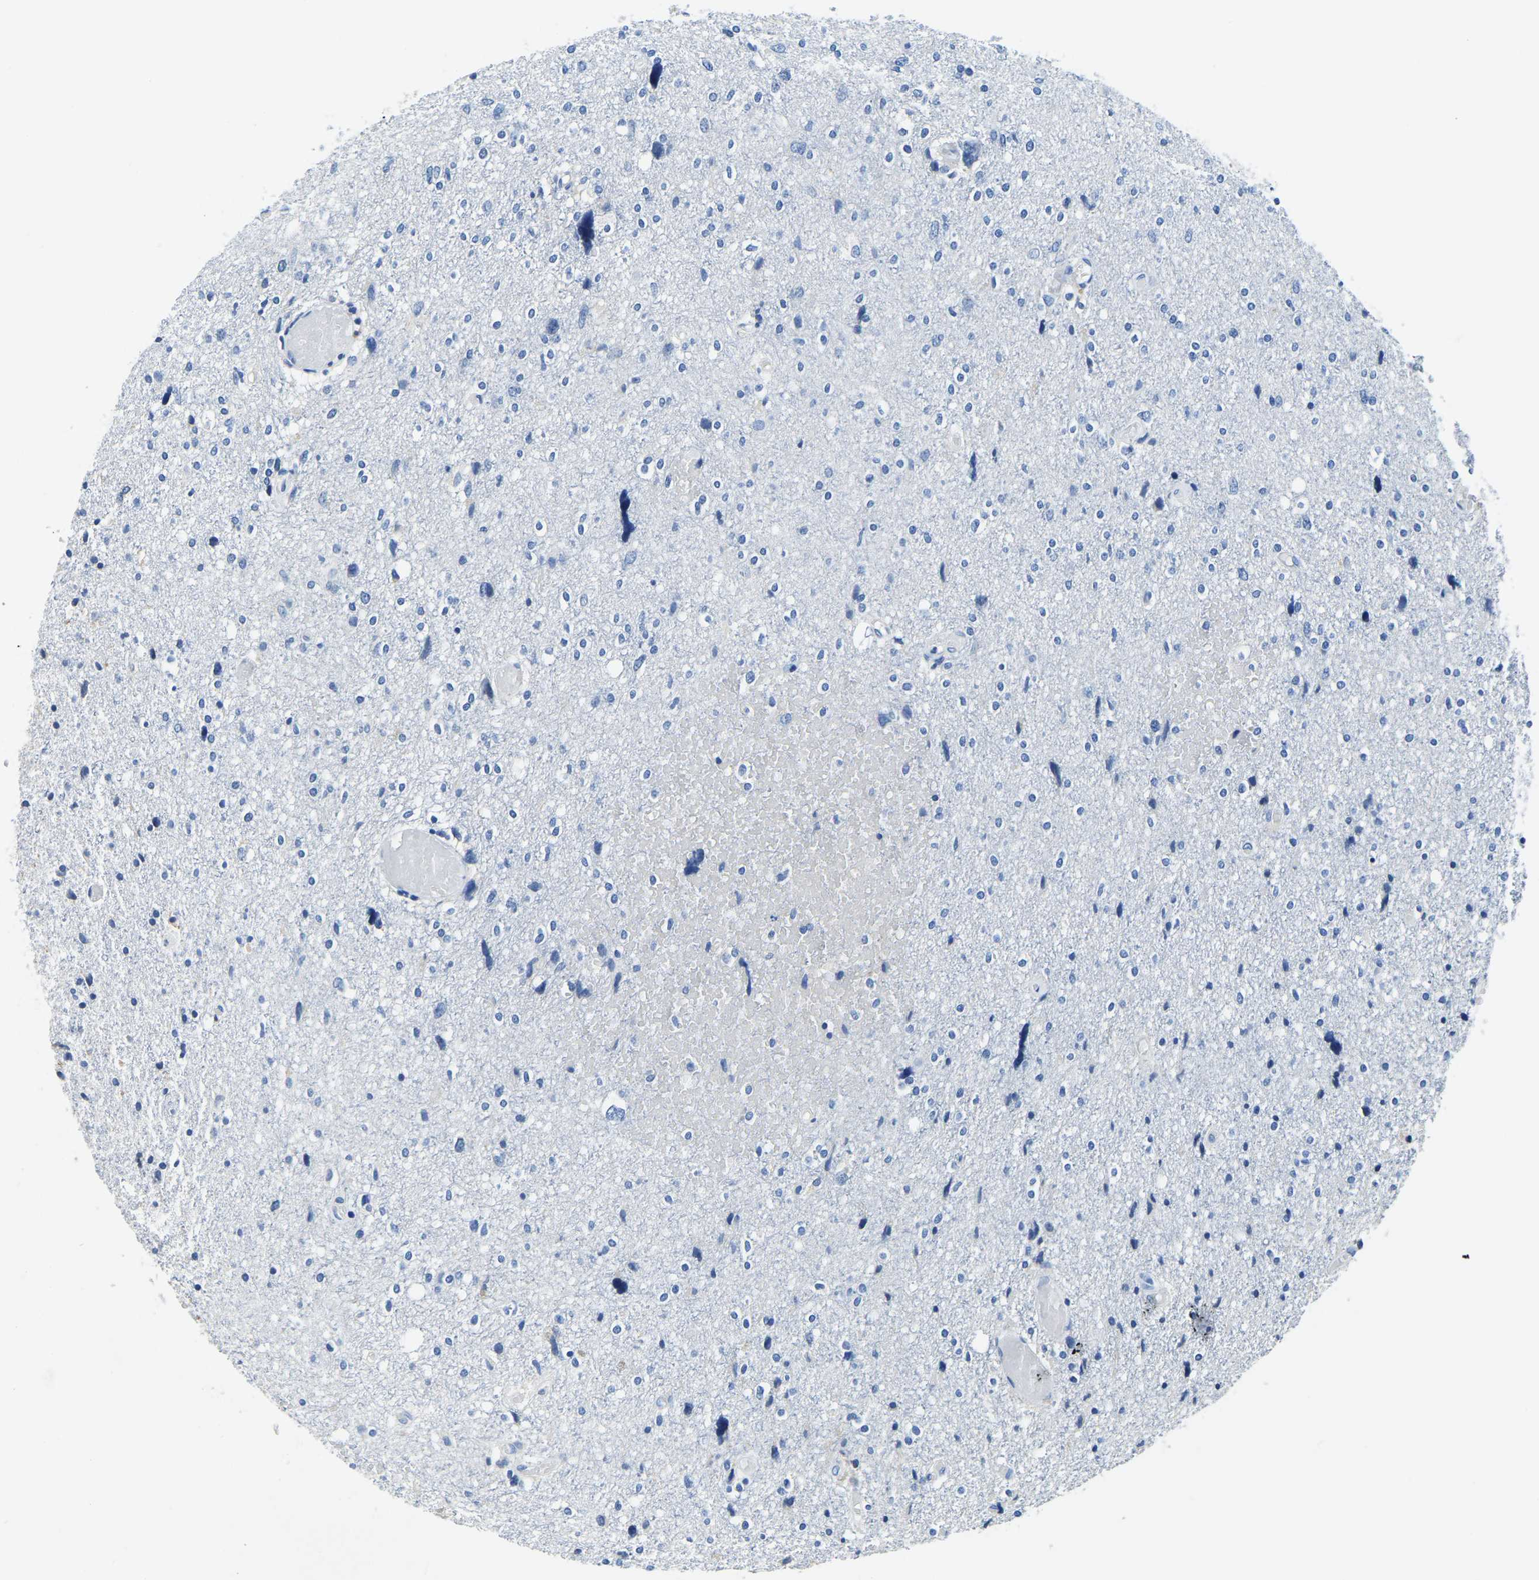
{"staining": {"intensity": "negative", "quantity": "none", "location": "none"}, "tissue": "glioma", "cell_type": "Tumor cells", "image_type": "cancer", "snomed": [{"axis": "morphology", "description": "Glioma, malignant, High grade"}, {"axis": "topography", "description": "Brain"}], "caption": "Malignant glioma (high-grade) was stained to show a protein in brown. There is no significant positivity in tumor cells.", "gene": "ZDHHC13", "patient": {"sex": "female", "age": 59}}